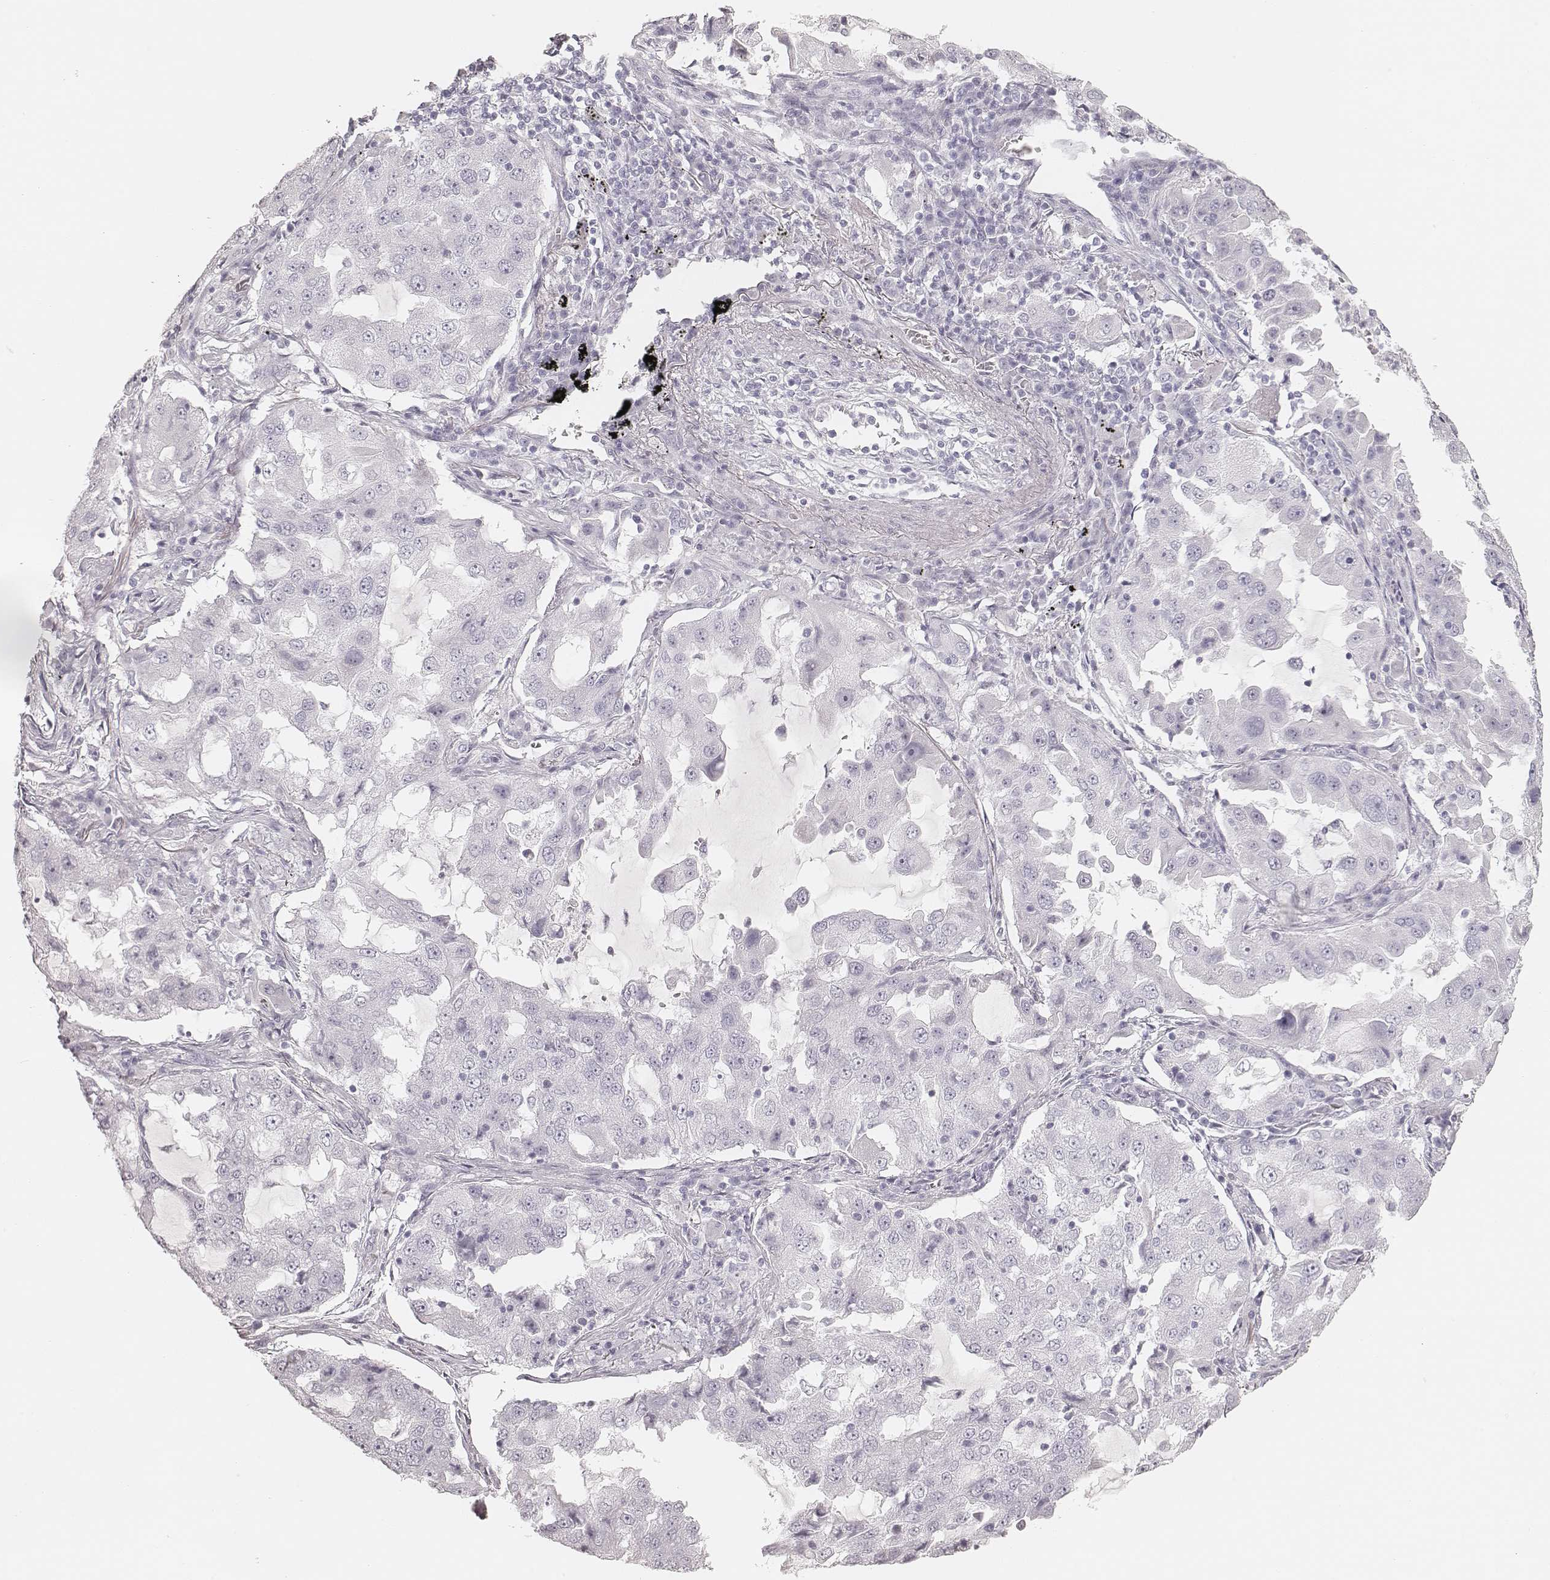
{"staining": {"intensity": "negative", "quantity": "none", "location": "none"}, "tissue": "lung cancer", "cell_type": "Tumor cells", "image_type": "cancer", "snomed": [{"axis": "morphology", "description": "Adenocarcinoma, NOS"}, {"axis": "topography", "description": "Lung"}], "caption": "An immunohistochemistry (IHC) histopathology image of adenocarcinoma (lung) is shown. There is no staining in tumor cells of adenocarcinoma (lung). (DAB (3,3'-diaminobenzidine) IHC visualized using brightfield microscopy, high magnification).", "gene": "KRT31", "patient": {"sex": "female", "age": 61}}